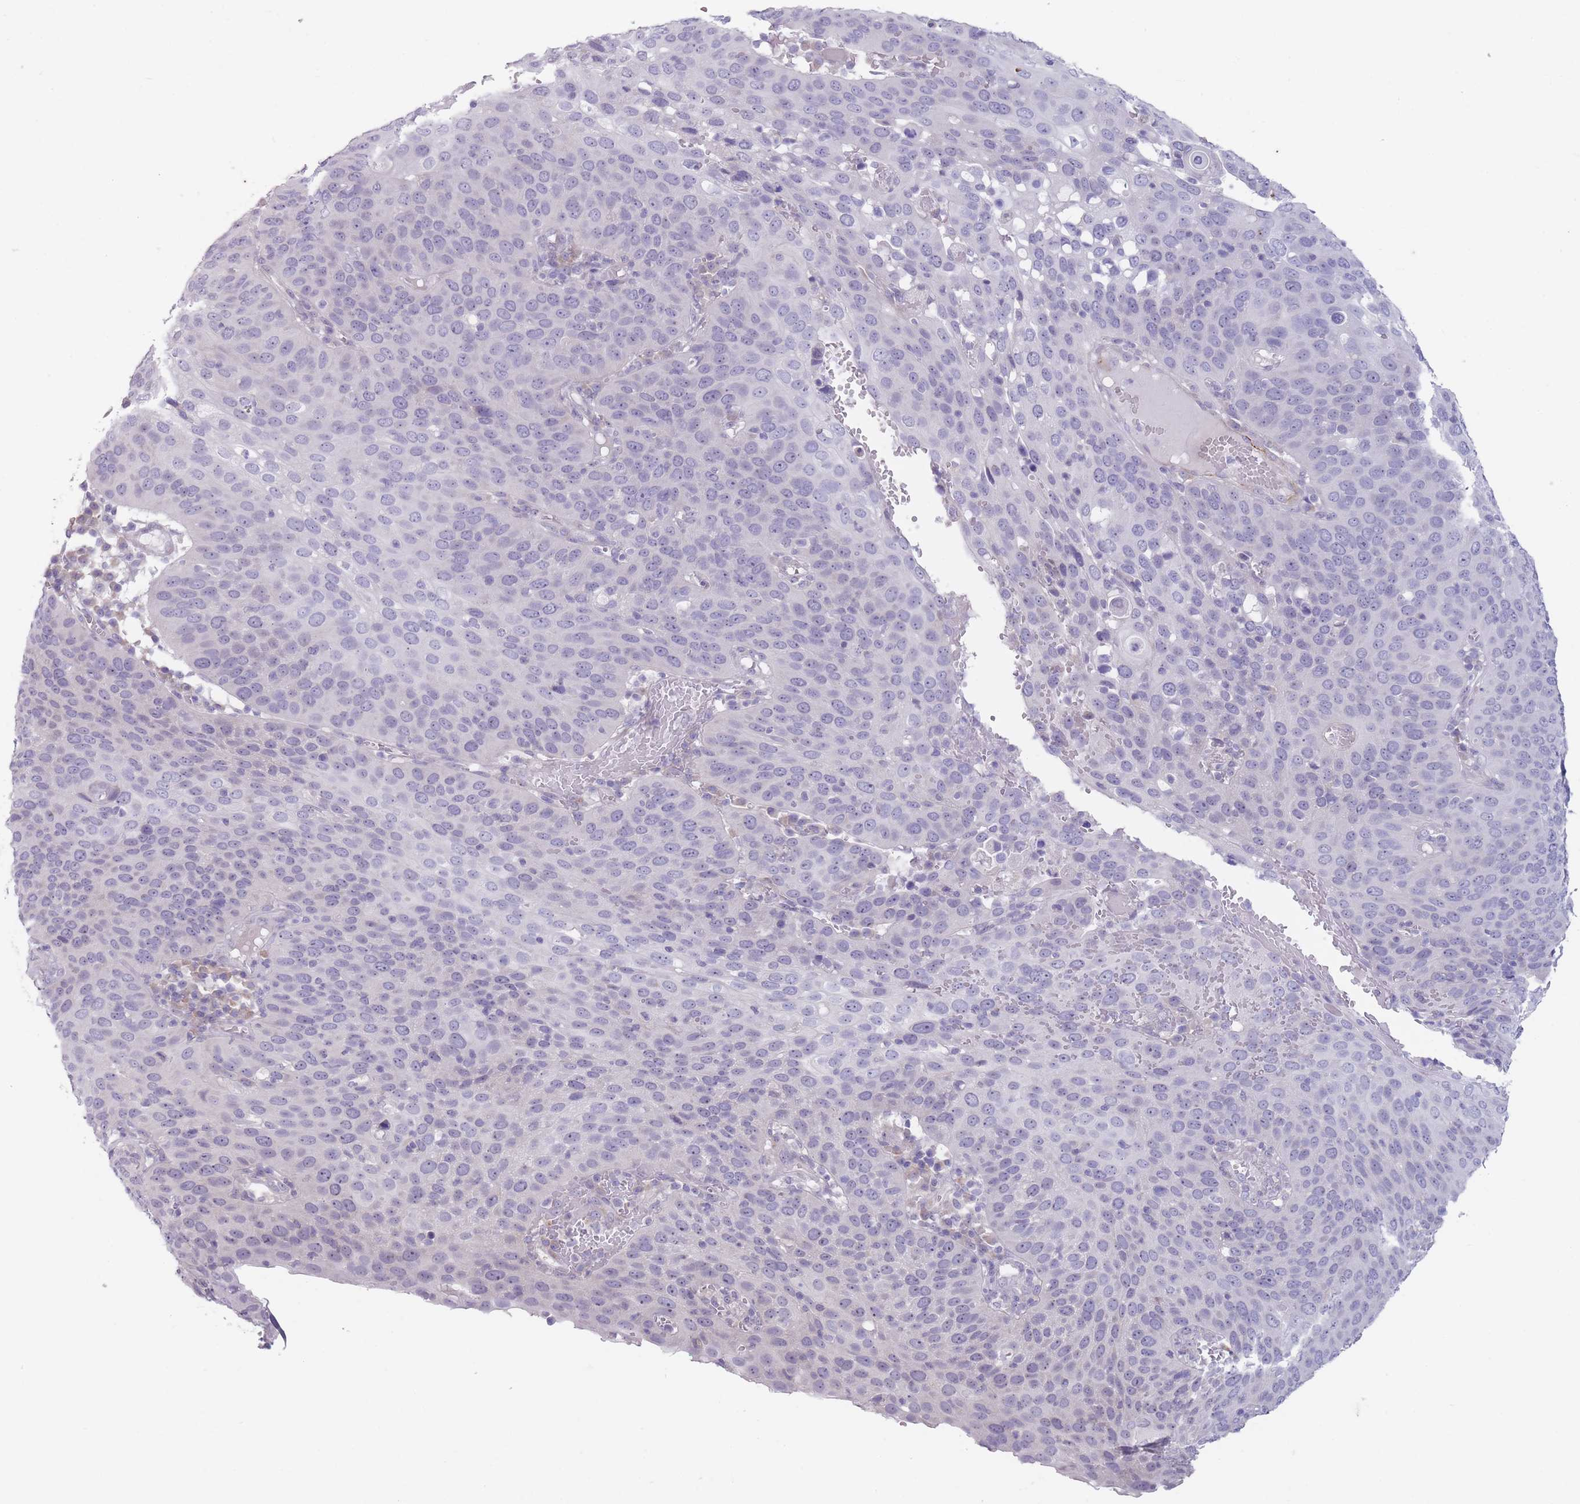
{"staining": {"intensity": "negative", "quantity": "none", "location": "none"}, "tissue": "cervical cancer", "cell_type": "Tumor cells", "image_type": "cancer", "snomed": [{"axis": "morphology", "description": "Squamous cell carcinoma, NOS"}, {"axis": "topography", "description": "Cervix"}], "caption": "IHC of human cervical cancer (squamous cell carcinoma) shows no staining in tumor cells.", "gene": "PAIP2B", "patient": {"sex": "female", "age": 36}}